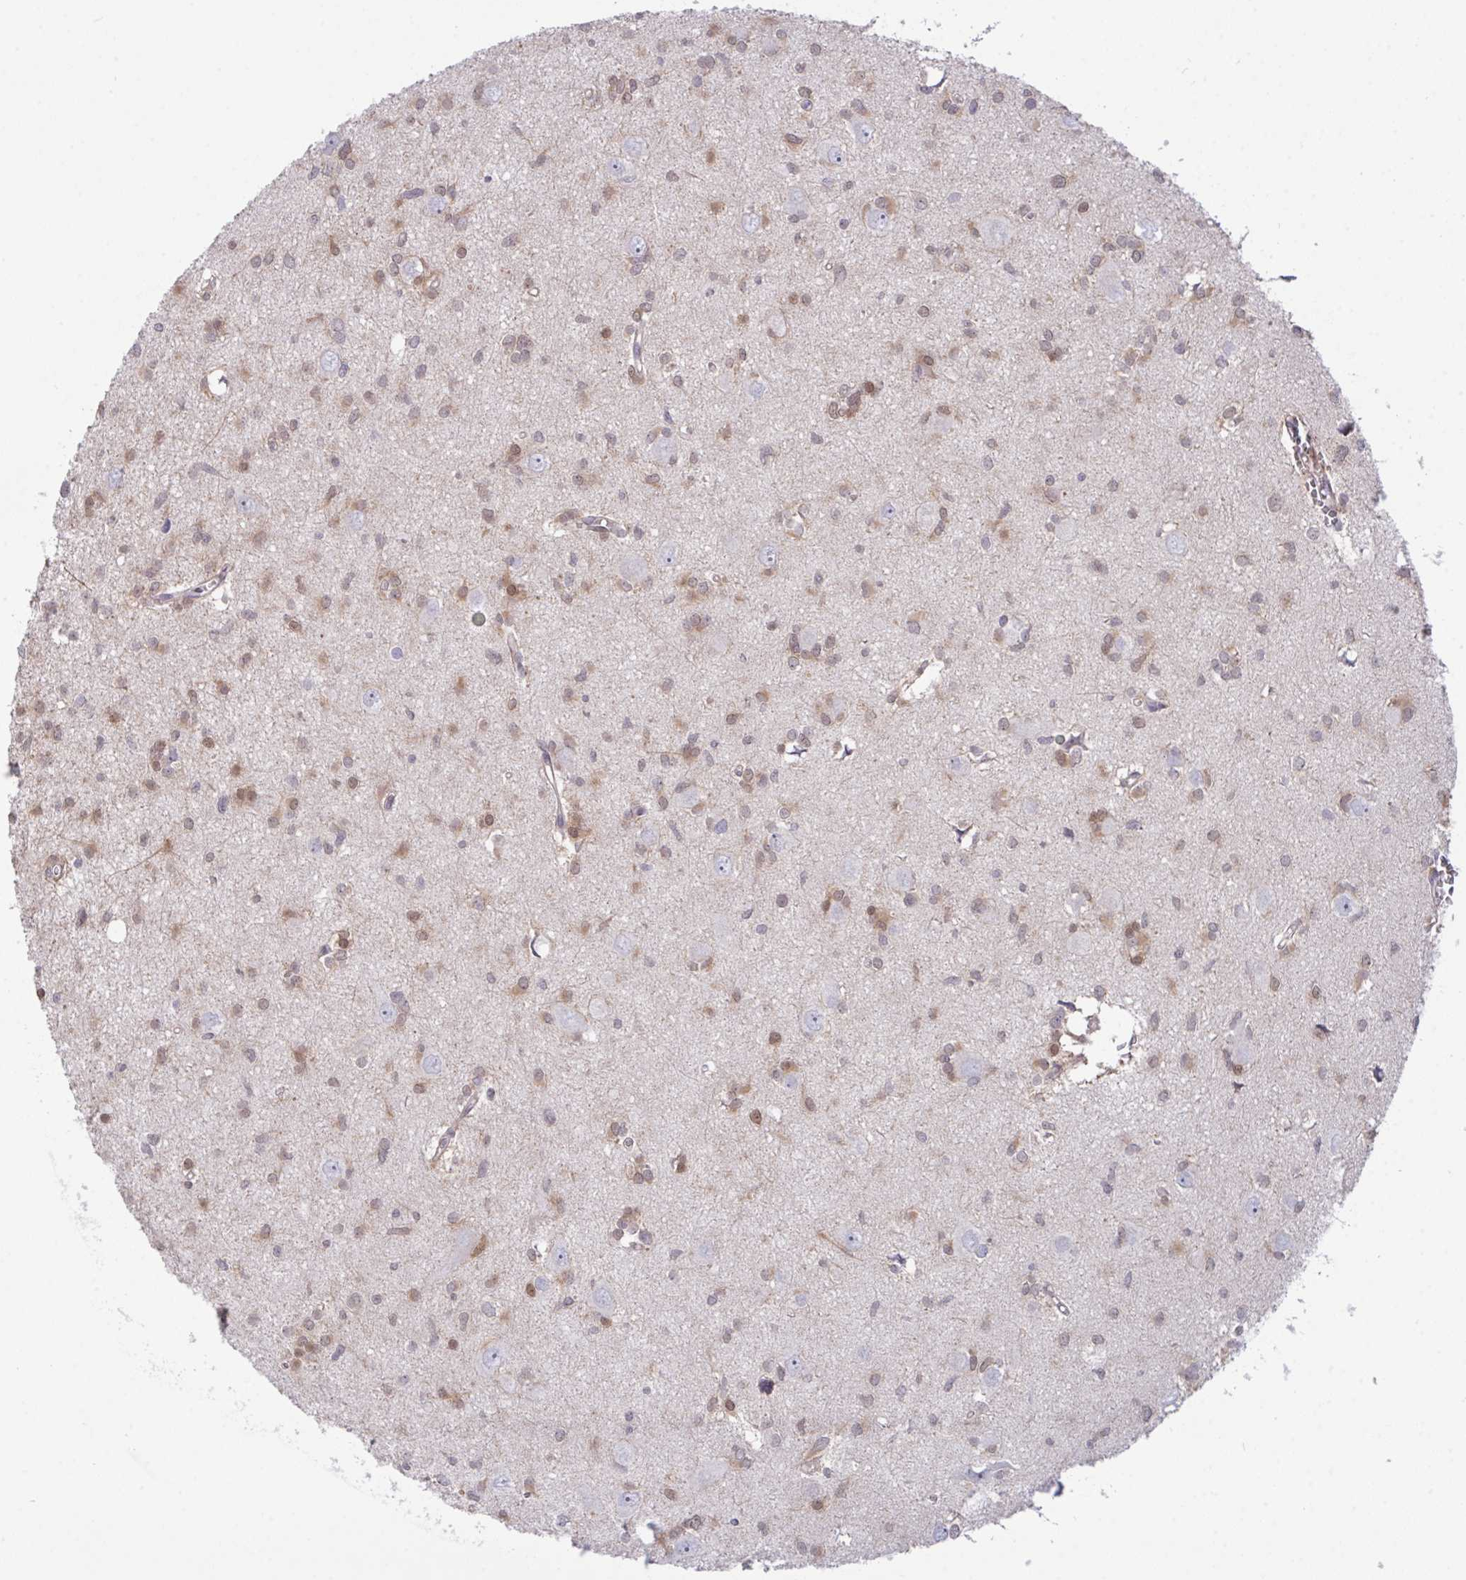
{"staining": {"intensity": "moderate", "quantity": ">75%", "location": "cytoplasmic/membranous"}, "tissue": "glioma", "cell_type": "Tumor cells", "image_type": "cancer", "snomed": [{"axis": "morphology", "description": "Glioma, malignant, High grade"}, {"axis": "topography", "description": "Brain"}], "caption": "This is a micrograph of immunohistochemistry (IHC) staining of glioma, which shows moderate staining in the cytoplasmic/membranous of tumor cells.", "gene": "L3HYPDH", "patient": {"sex": "male", "age": 23}}